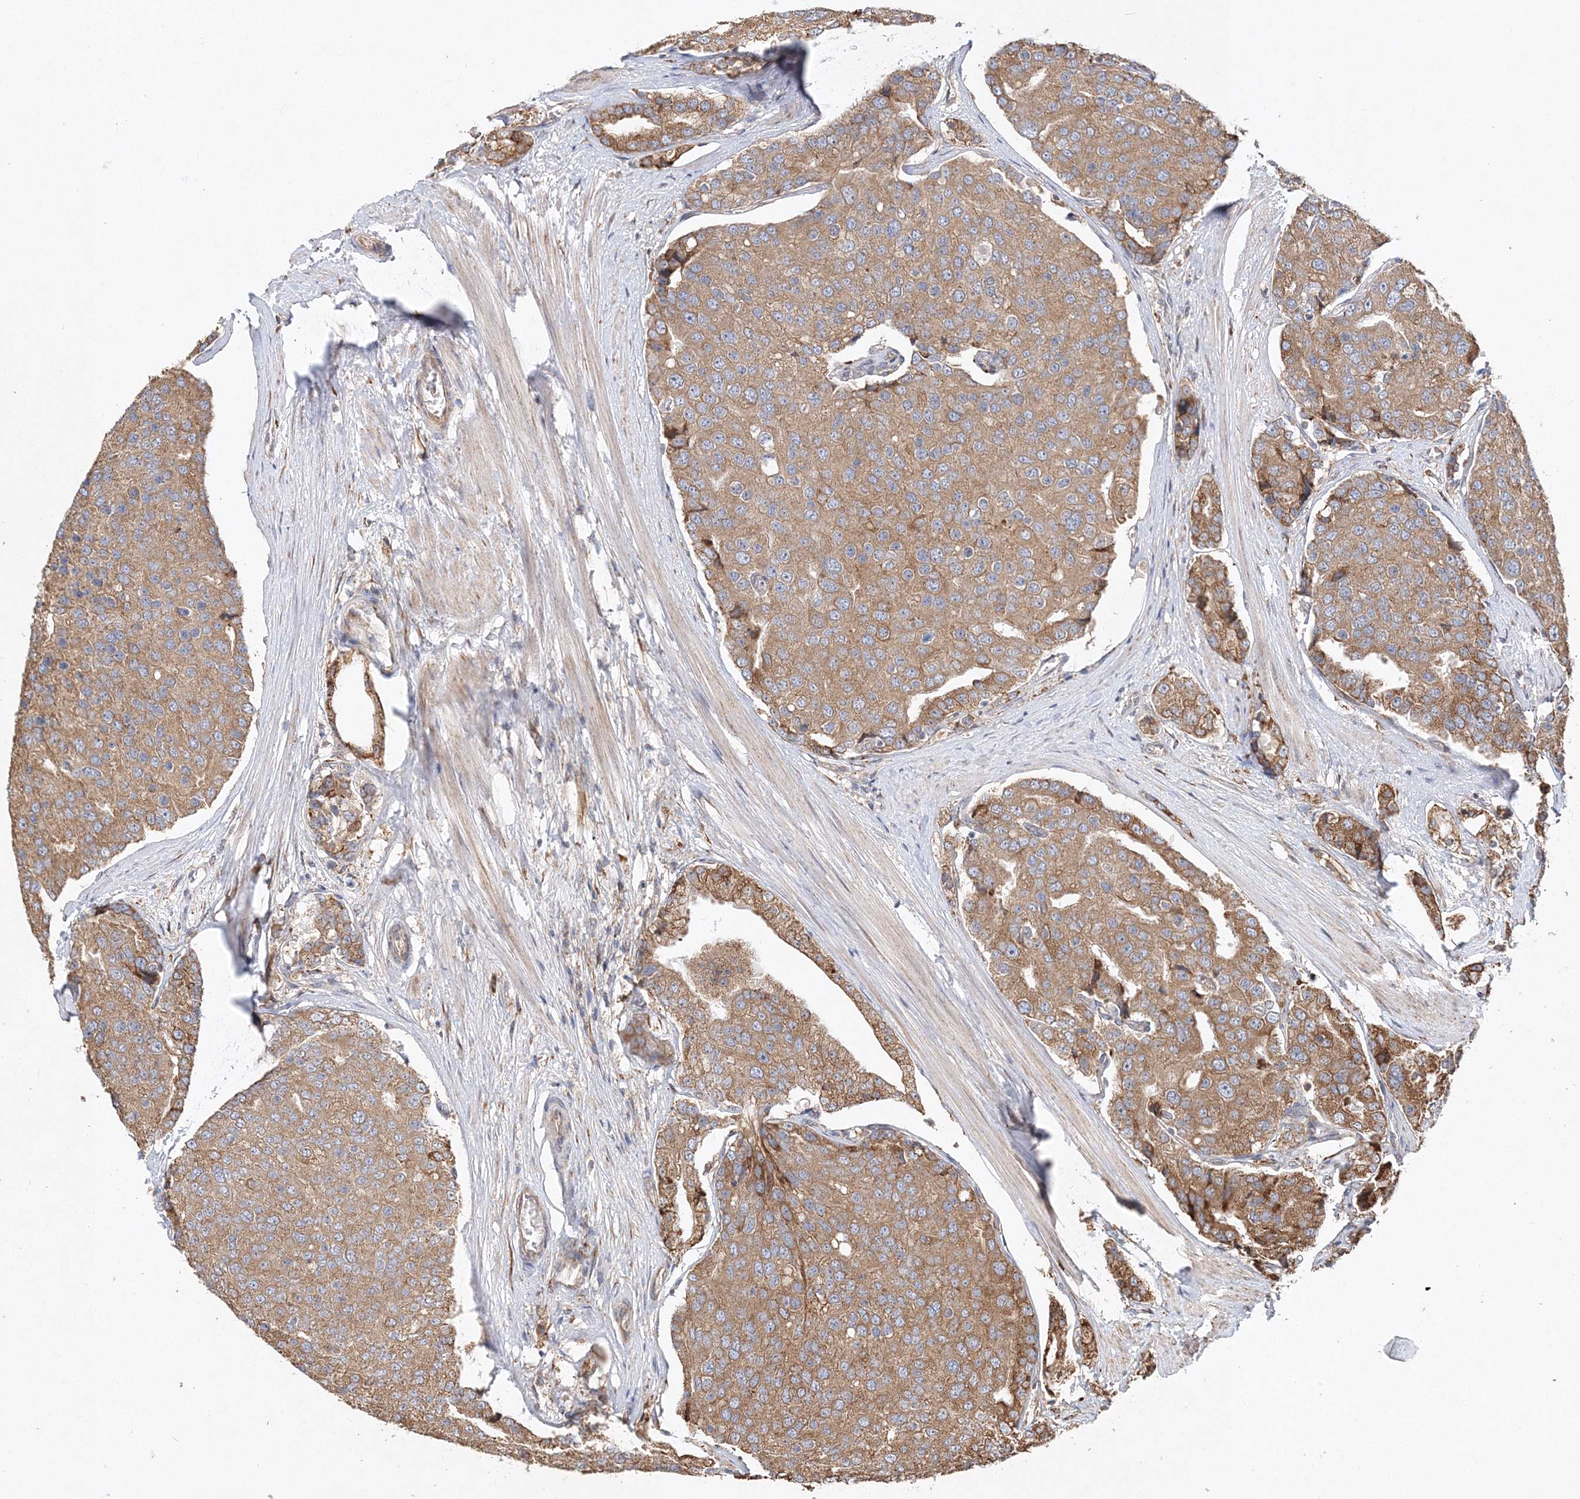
{"staining": {"intensity": "moderate", "quantity": ">75%", "location": "cytoplasmic/membranous"}, "tissue": "prostate cancer", "cell_type": "Tumor cells", "image_type": "cancer", "snomed": [{"axis": "morphology", "description": "Adenocarcinoma, High grade"}, {"axis": "topography", "description": "Prostate"}], "caption": "The histopathology image exhibits a brown stain indicating the presence of a protein in the cytoplasmic/membranous of tumor cells in prostate cancer (high-grade adenocarcinoma).", "gene": "ZFYVE16", "patient": {"sex": "male", "age": 50}}